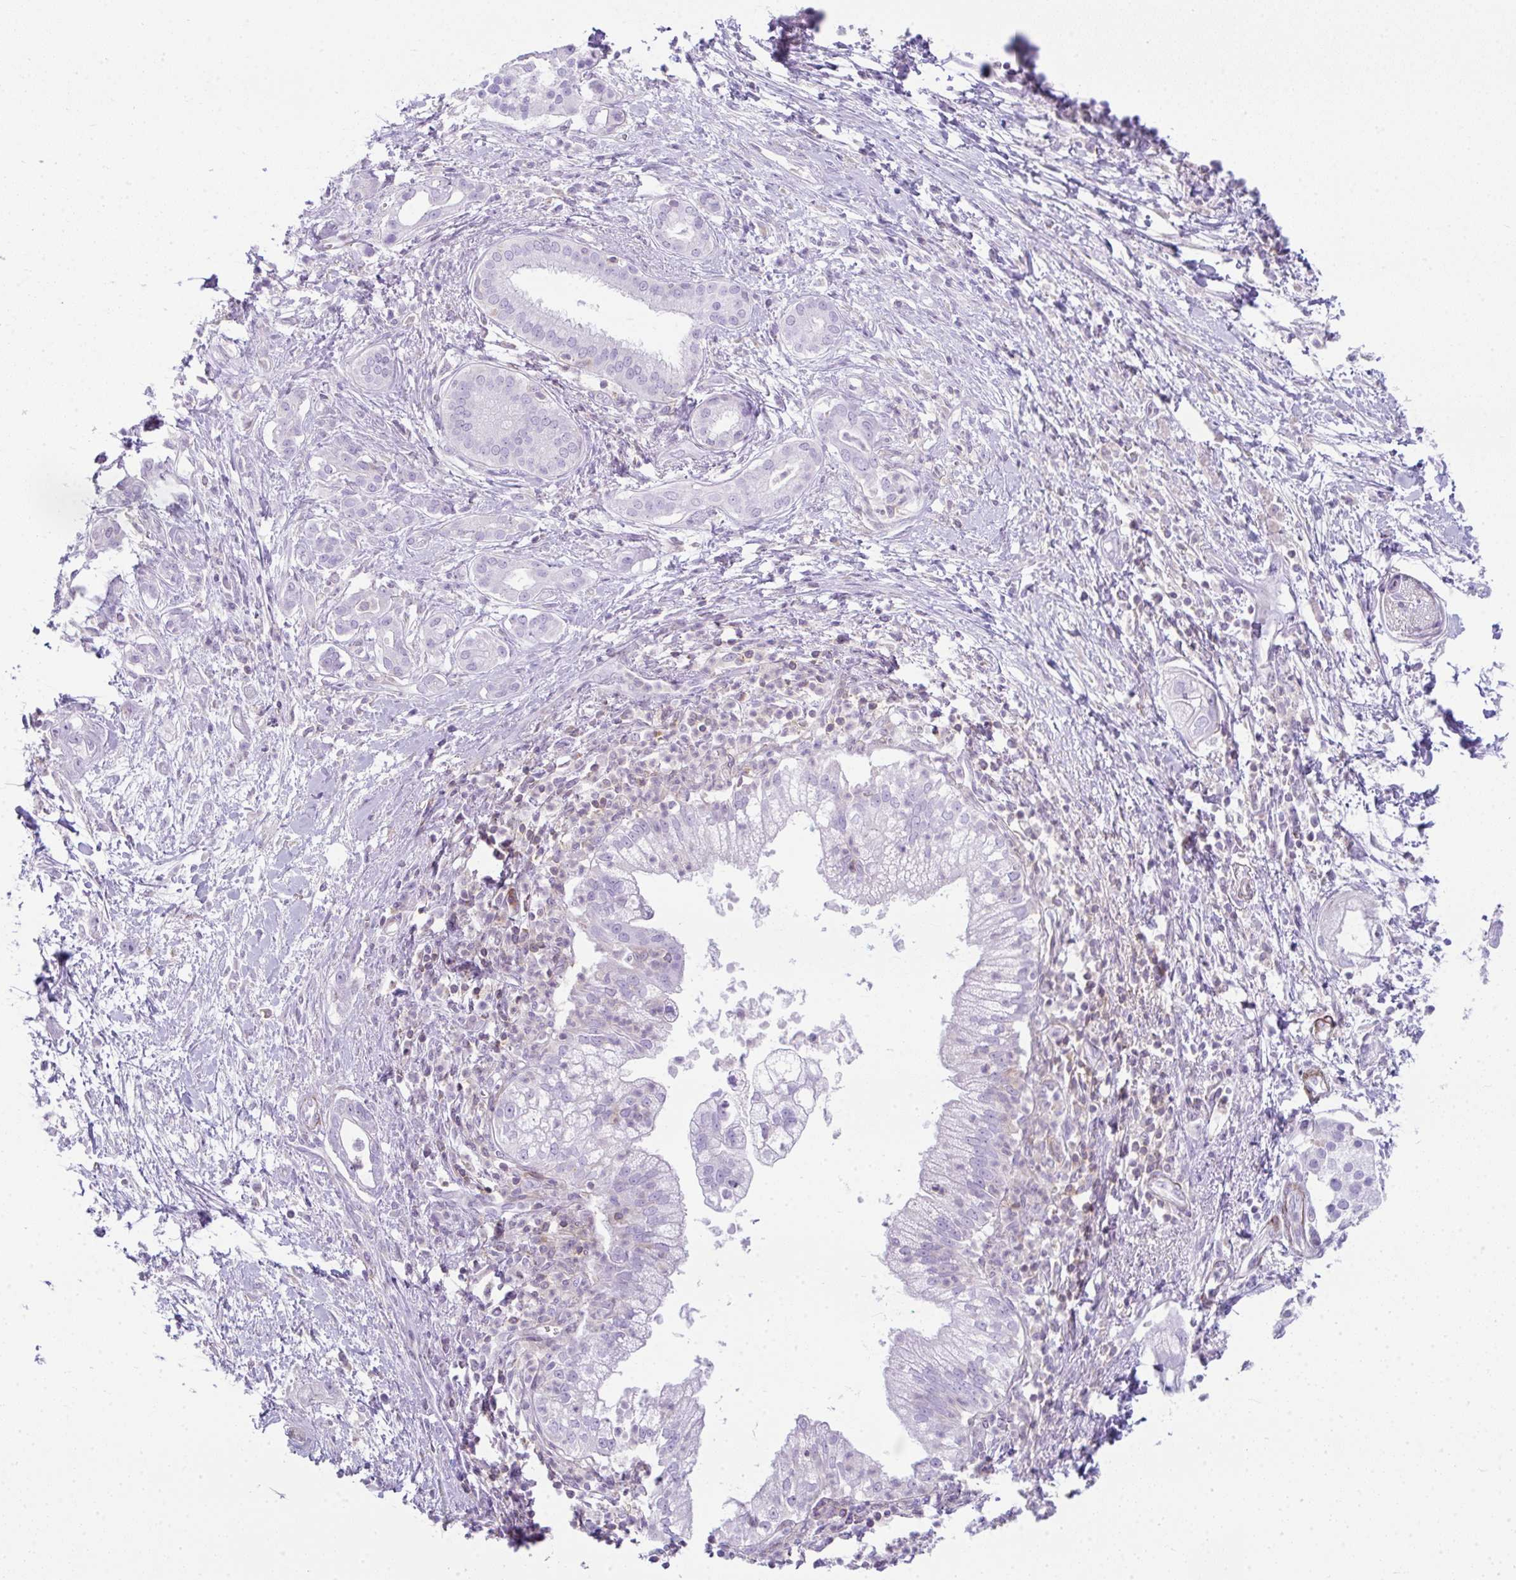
{"staining": {"intensity": "negative", "quantity": "none", "location": "none"}, "tissue": "pancreatic cancer", "cell_type": "Tumor cells", "image_type": "cancer", "snomed": [{"axis": "morphology", "description": "Adenocarcinoma, NOS"}, {"axis": "topography", "description": "Pancreas"}], "caption": "This is an immunohistochemistry (IHC) histopathology image of pancreatic cancer. There is no staining in tumor cells.", "gene": "CDRT15", "patient": {"sex": "male", "age": 70}}